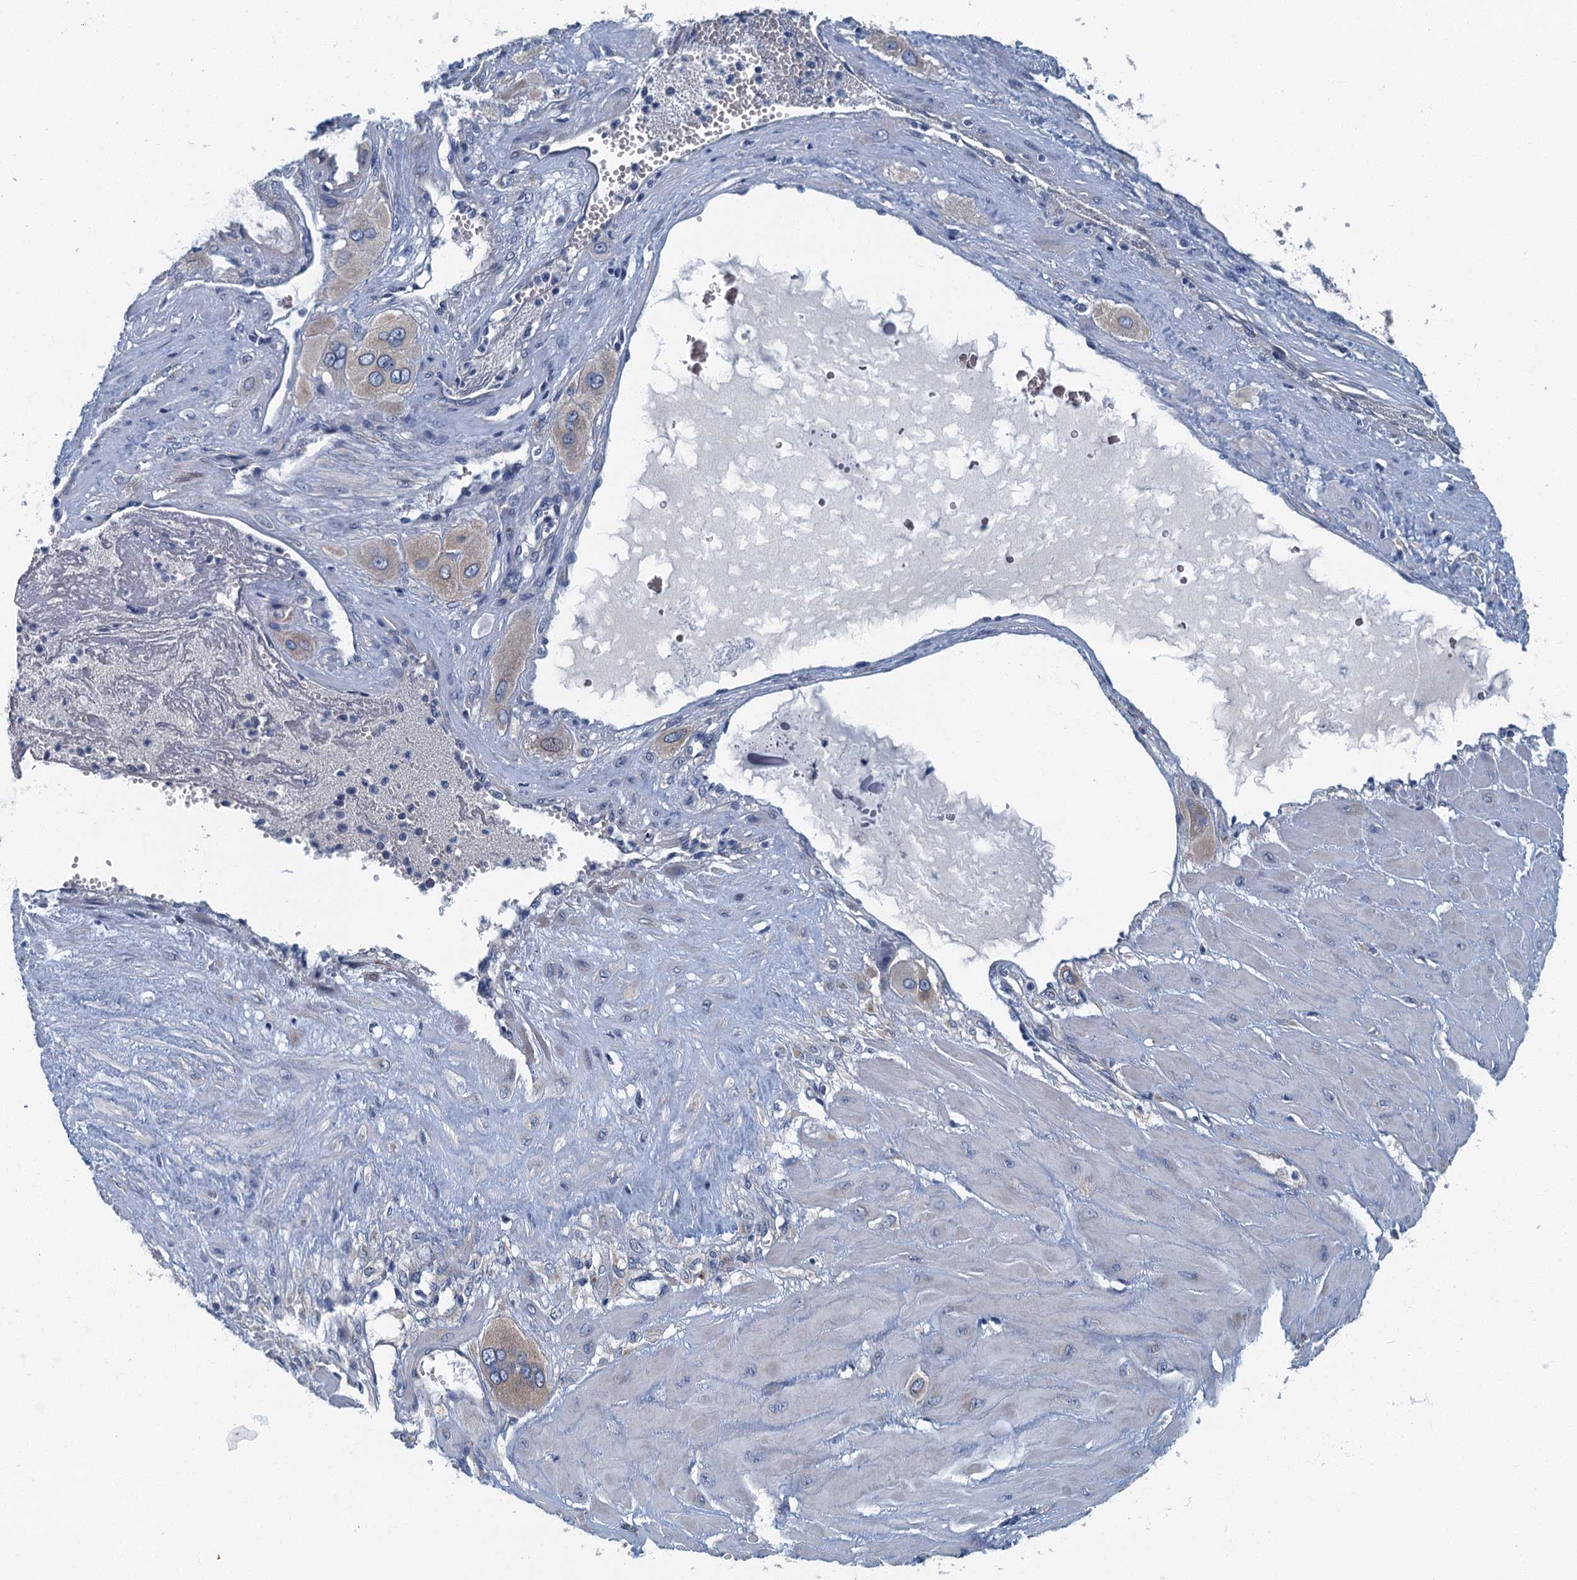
{"staining": {"intensity": "moderate", "quantity": "25%-75%", "location": "cytoplasmic/membranous"}, "tissue": "cervical cancer", "cell_type": "Tumor cells", "image_type": "cancer", "snomed": [{"axis": "morphology", "description": "Squamous cell carcinoma, NOS"}, {"axis": "topography", "description": "Cervix"}], "caption": "Immunohistochemistry of cervical cancer shows medium levels of moderate cytoplasmic/membranous positivity in approximately 25%-75% of tumor cells.", "gene": "DDX49", "patient": {"sex": "female", "age": 34}}